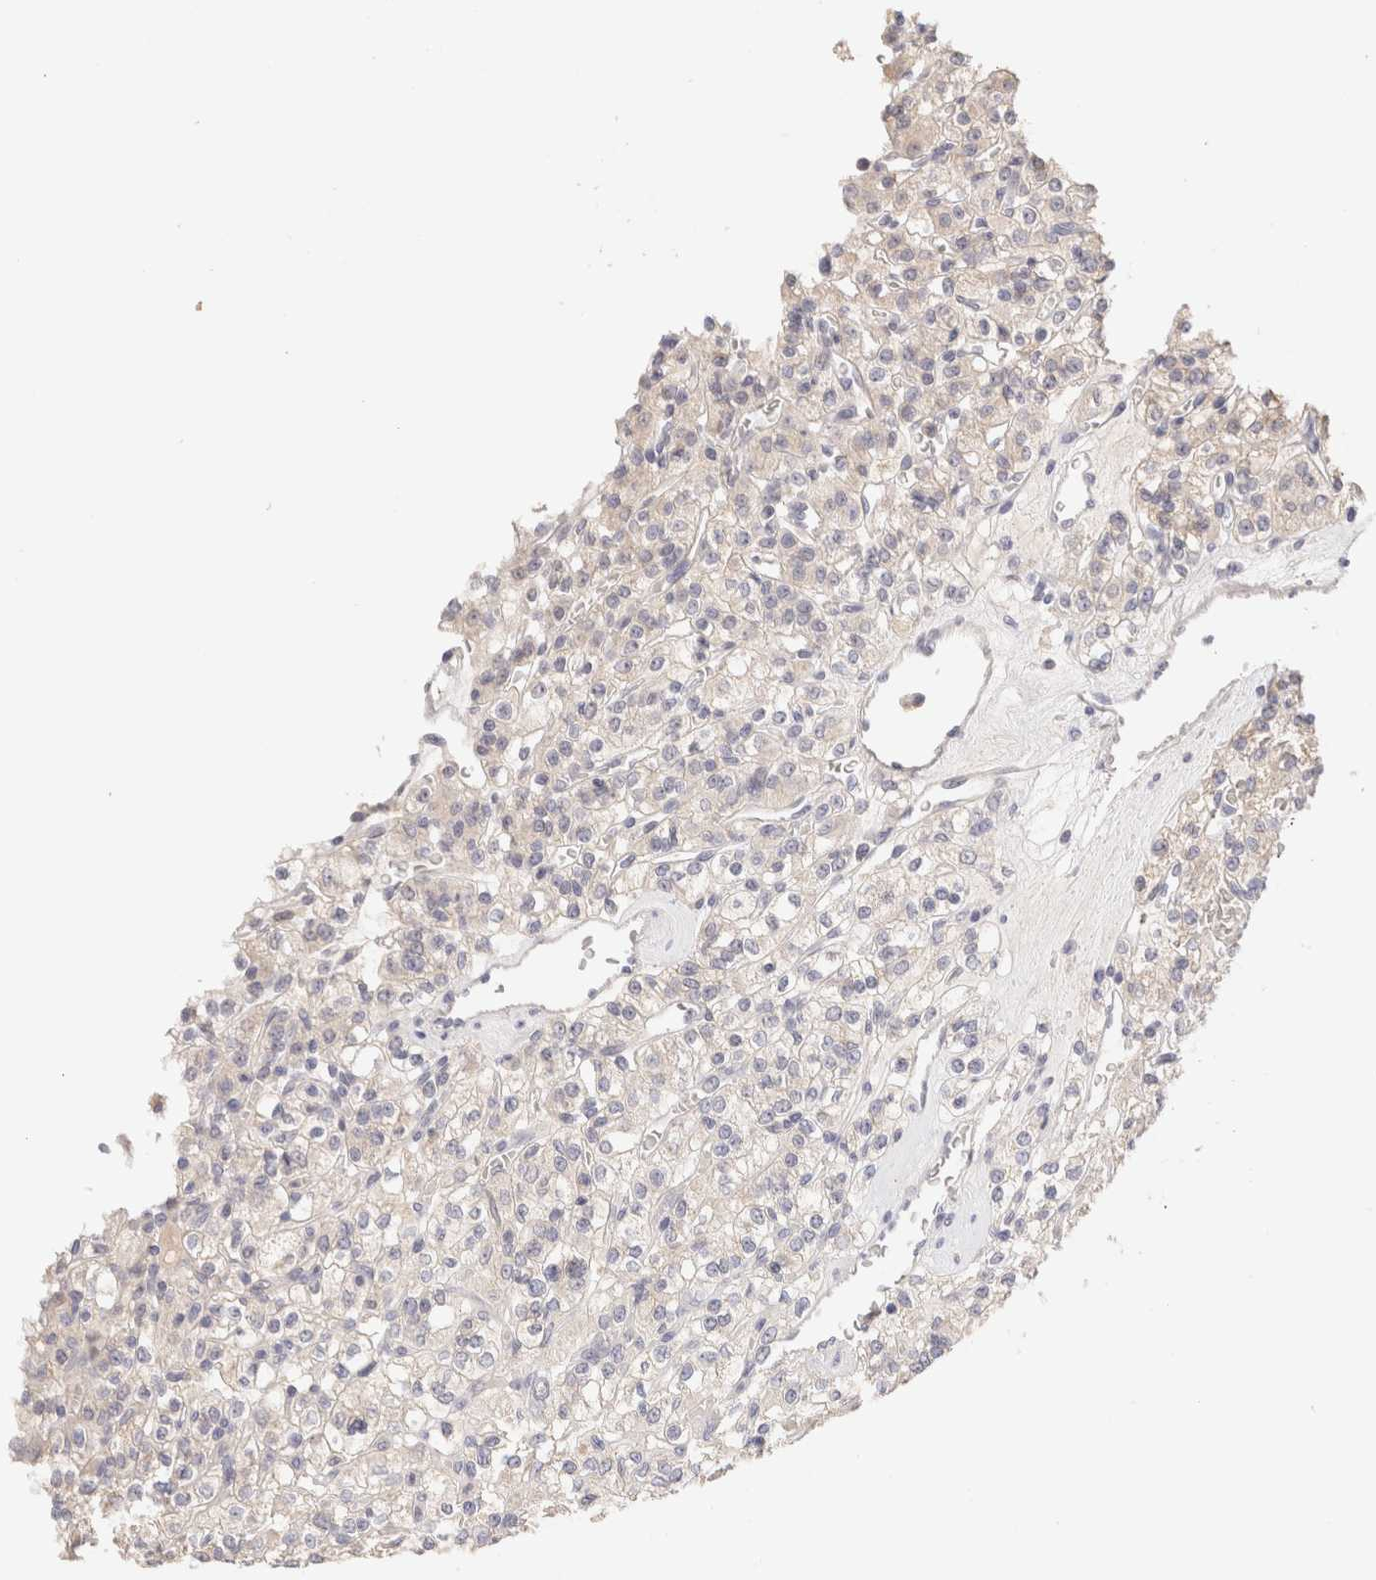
{"staining": {"intensity": "weak", "quantity": "<25%", "location": "cytoplasmic/membranous"}, "tissue": "renal cancer", "cell_type": "Tumor cells", "image_type": "cancer", "snomed": [{"axis": "morphology", "description": "Normal tissue, NOS"}, {"axis": "morphology", "description": "Adenocarcinoma, NOS"}, {"axis": "topography", "description": "Kidney"}], "caption": "High magnification brightfield microscopy of renal cancer (adenocarcinoma) stained with DAB (brown) and counterstained with hematoxylin (blue): tumor cells show no significant positivity.", "gene": "SCGB2A2", "patient": {"sex": "female", "age": 72}}